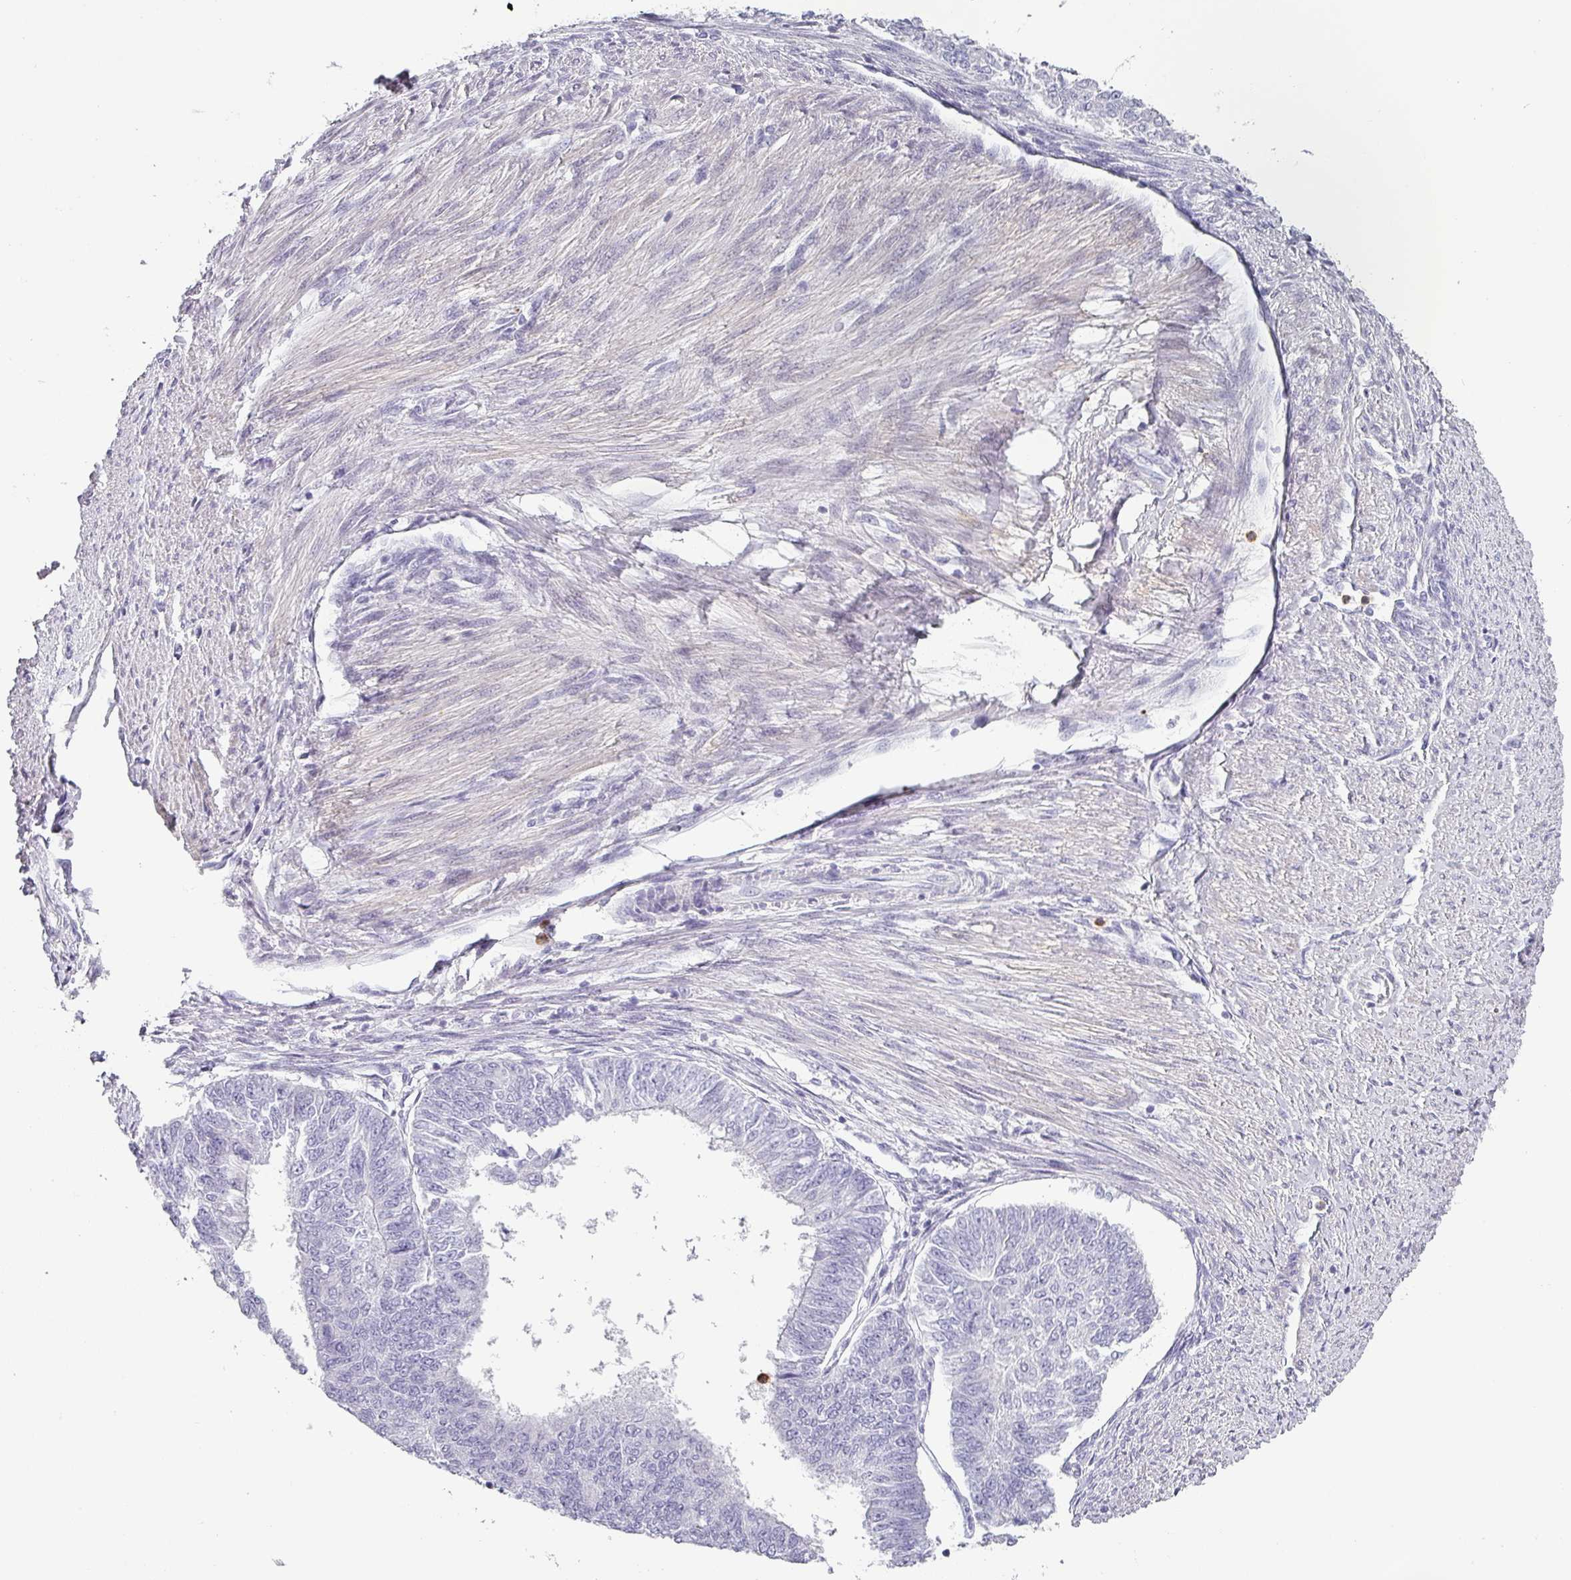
{"staining": {"intensity": "negative", "quantity": "none", "location": "none"}, "tissue": "endometrial cancer", "cell_type": "Tumor cells", "image_type": "cancer", "snomed": [{"axis": "morphology", "description": "Adenocarcinoma, NOS"}, {"axis": "topography", "description": "Endometrium"}], "caption": "Immunohistochemistry (IHC) of endometrial cancer (adenocarcinoma) shows no staining in tumor cells.", "gene": "BTLA", "patient": {"sex": "female", "age": 32}}